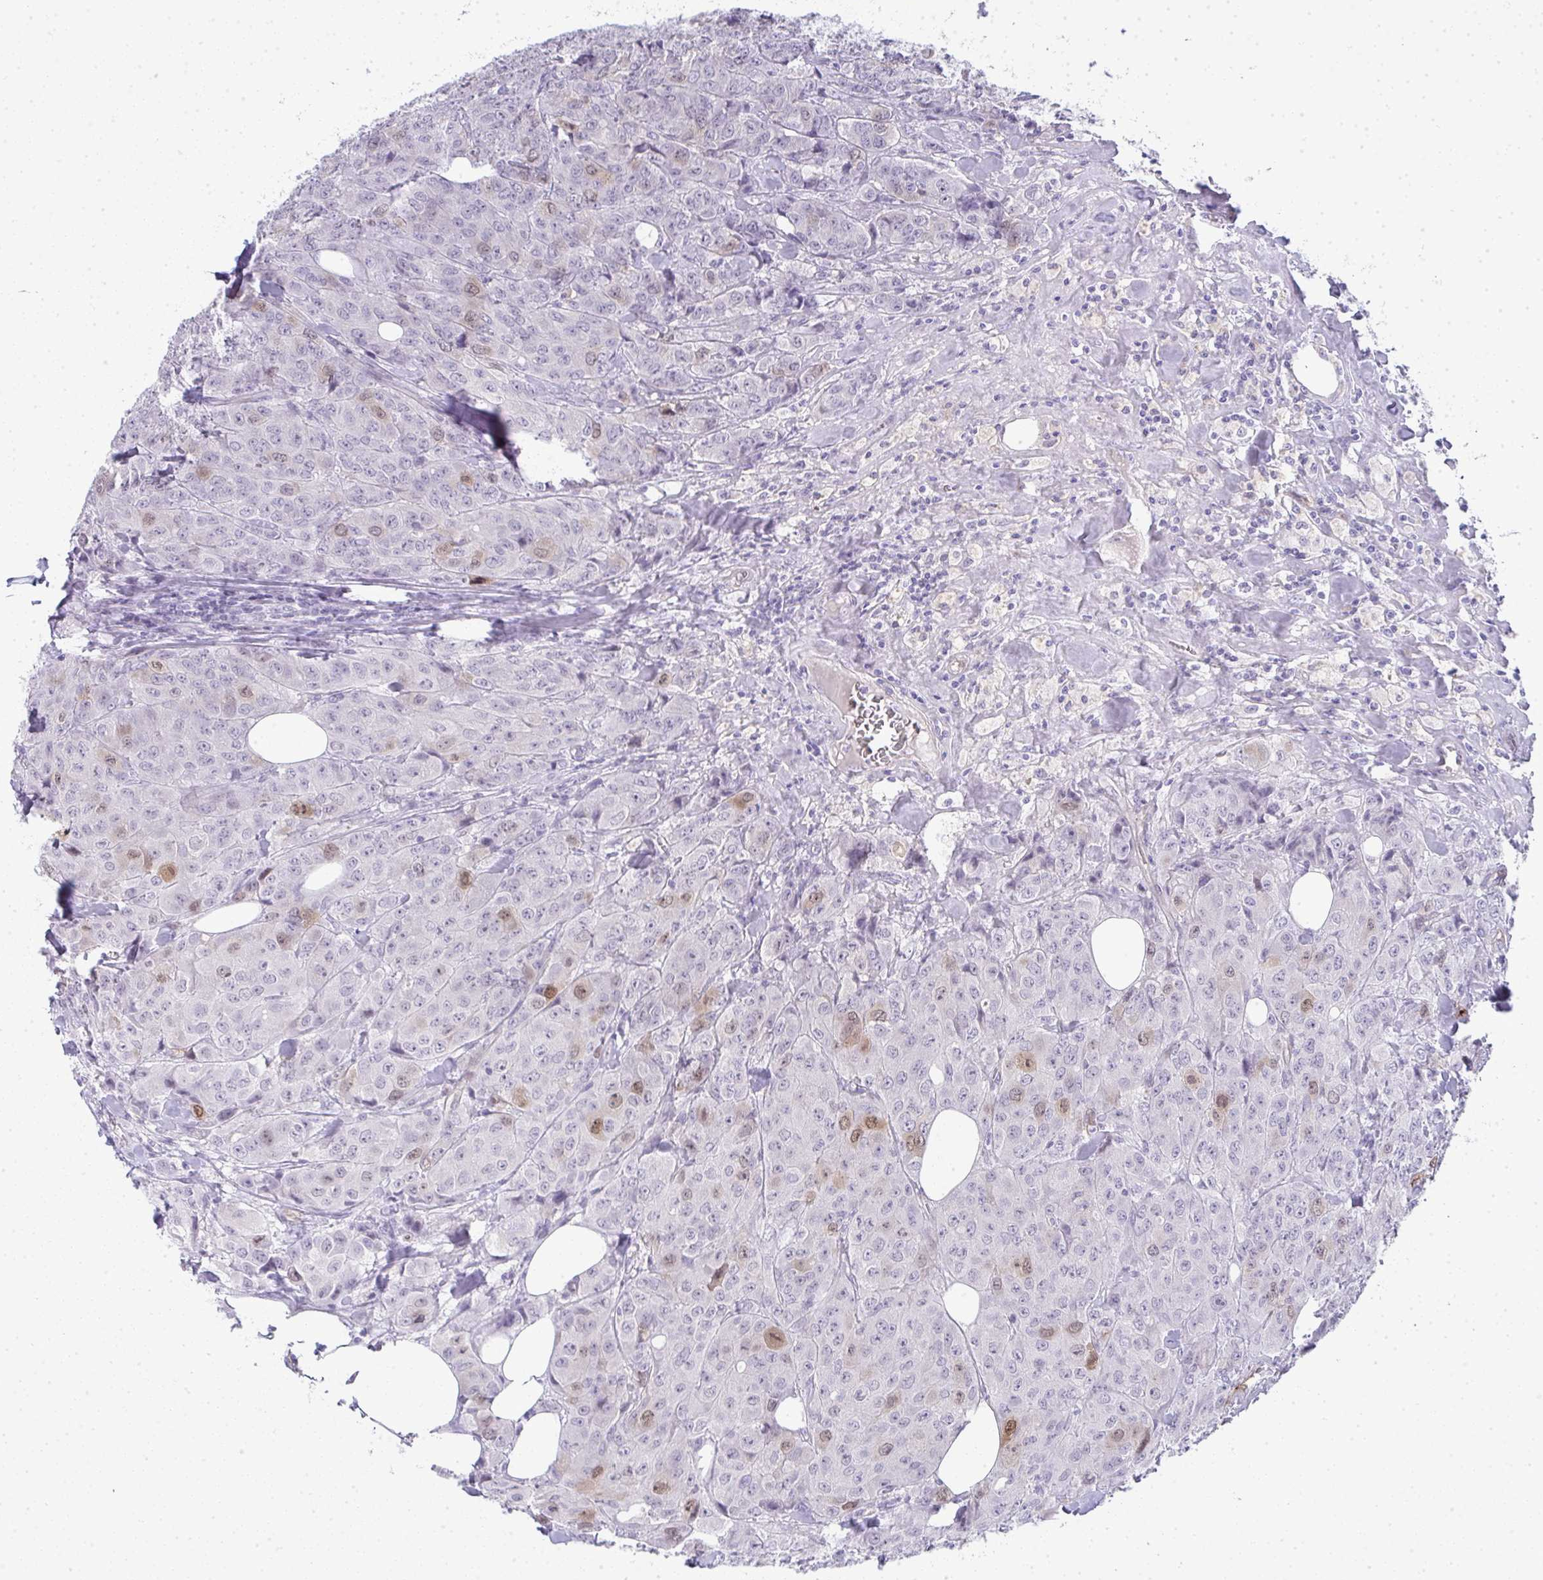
{"staining": {"intensity": "weak", "quantity": "<25%", "location": "cytoplasmic/membranous,nuclear"}, "tissue": "breast cancer", "cell_type": "Tumor cells", "image_type": "cancer", "snomed": [{"axis": "morphology", "description": "Duct carcinoma"}, {"axis": "topography", "description": "Breast"}], "caption": "Micrograph shows no protein staining in tumor cells of breast cancer tissue.", "gene": "UBE2S", "patient": {"sex": "female", "age": 43}}